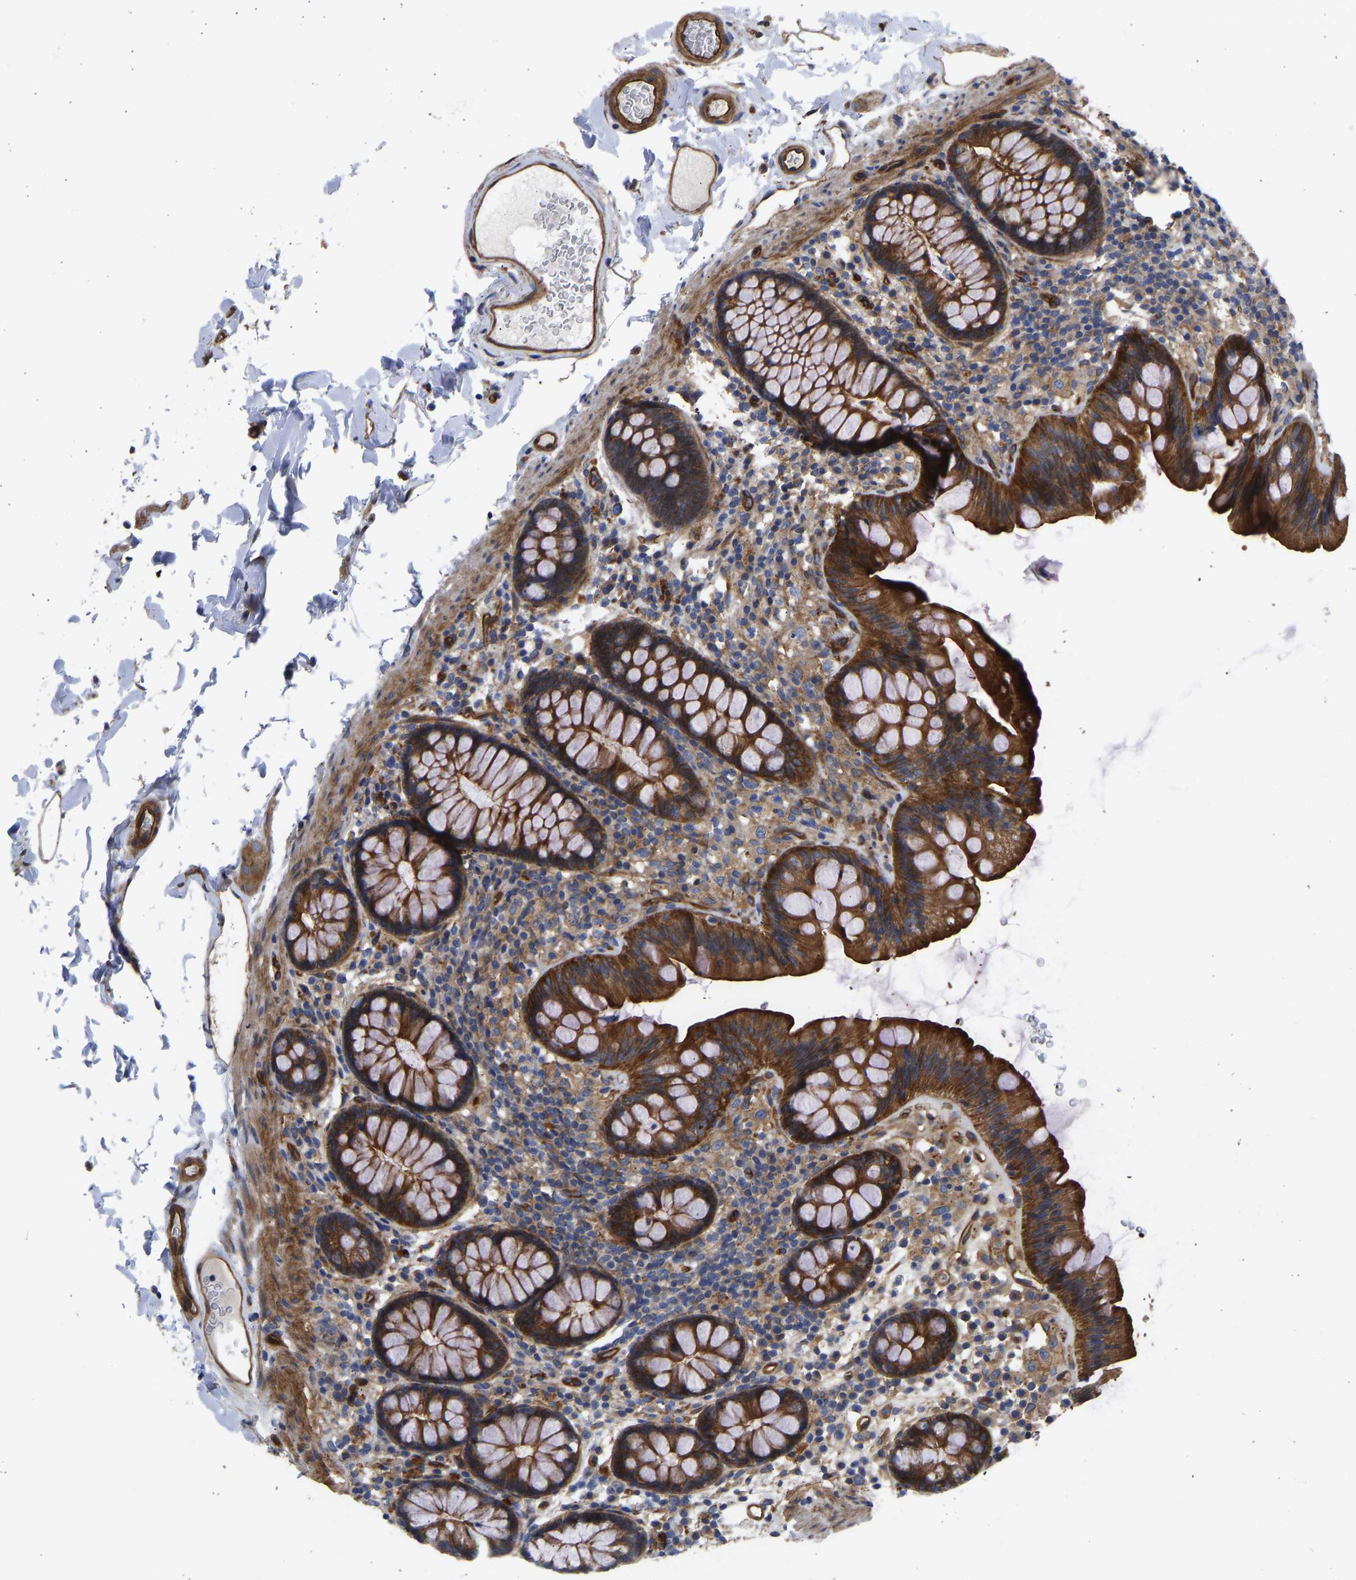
{"staining": {"intensity": "strong", "quantity": ">75%", "location": "cytoplasmic/membranous"}, "tissue": "colon", "cell_type": "Endothelial cells", "image_type": "normal", "snomed": [{"axis": "morphology", "description": "Normal tissue, NOS"}, {"axis": "topography", "description": "Colon"}], "caption": "A brown stain highlights strong cytoplasmic/membranous expression of a protein in endothelial cells of unremarkable colon.", "gene": "MYO1C", "patient": {"sex": "female", "age": 80}}